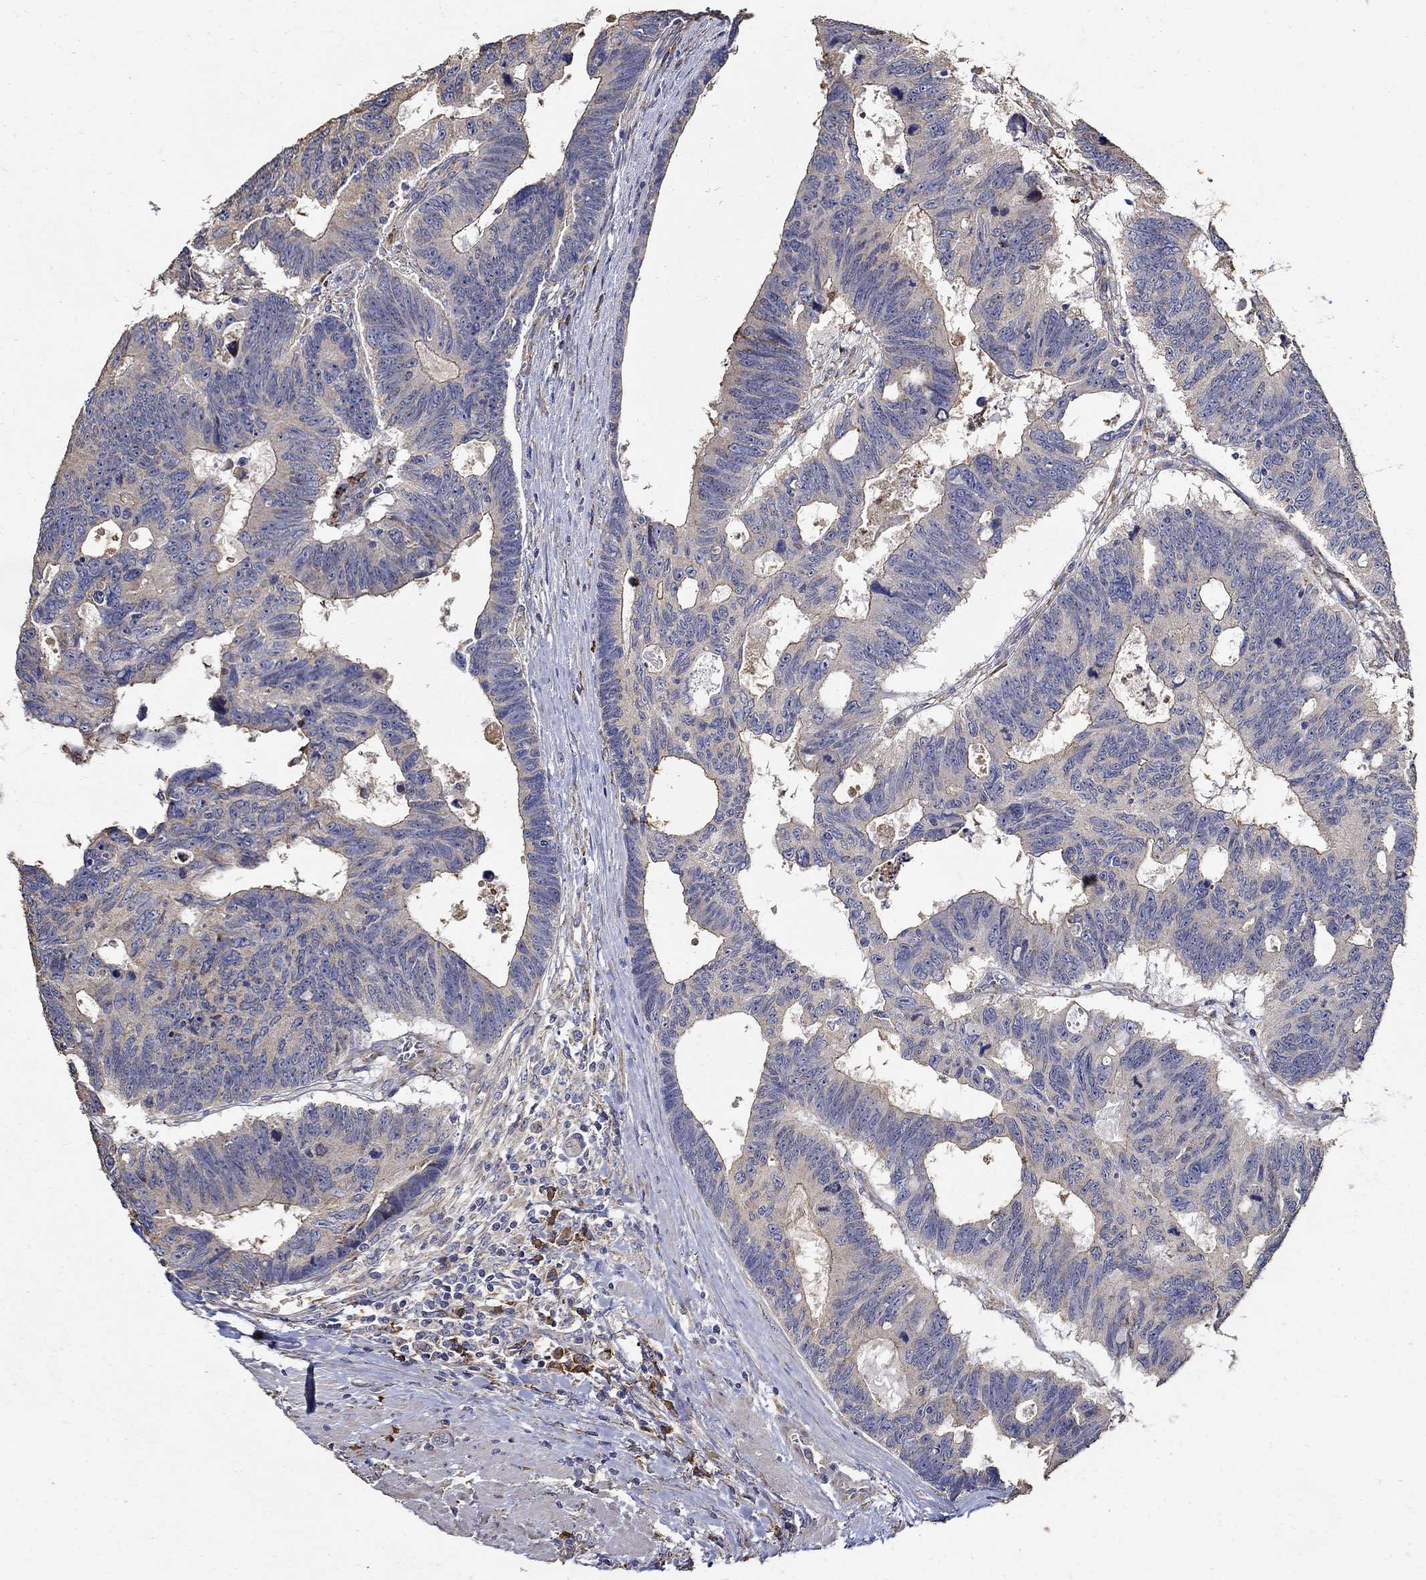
{"staining": {"intensity": "weak", "quantity": ">75%", "location": "cytoplasmic/membranous"}, "tissue": "colorectal cancer", "cell_type": "Tumor cells", "image_type": "cancer", "snomed": [{"axis": "morphology", "description": "Adenocarcinoma, NOS"}, {"axis": "topography", "description": "Colon"}], "caption": "Tumor cells display low levels of weak cytoplasmic/membranous positivity in about >75% of cells in human adenocarcinoma (colorectal).", "gene": "EMILIN3", "patient": {"sex": "female", "age": 77}}